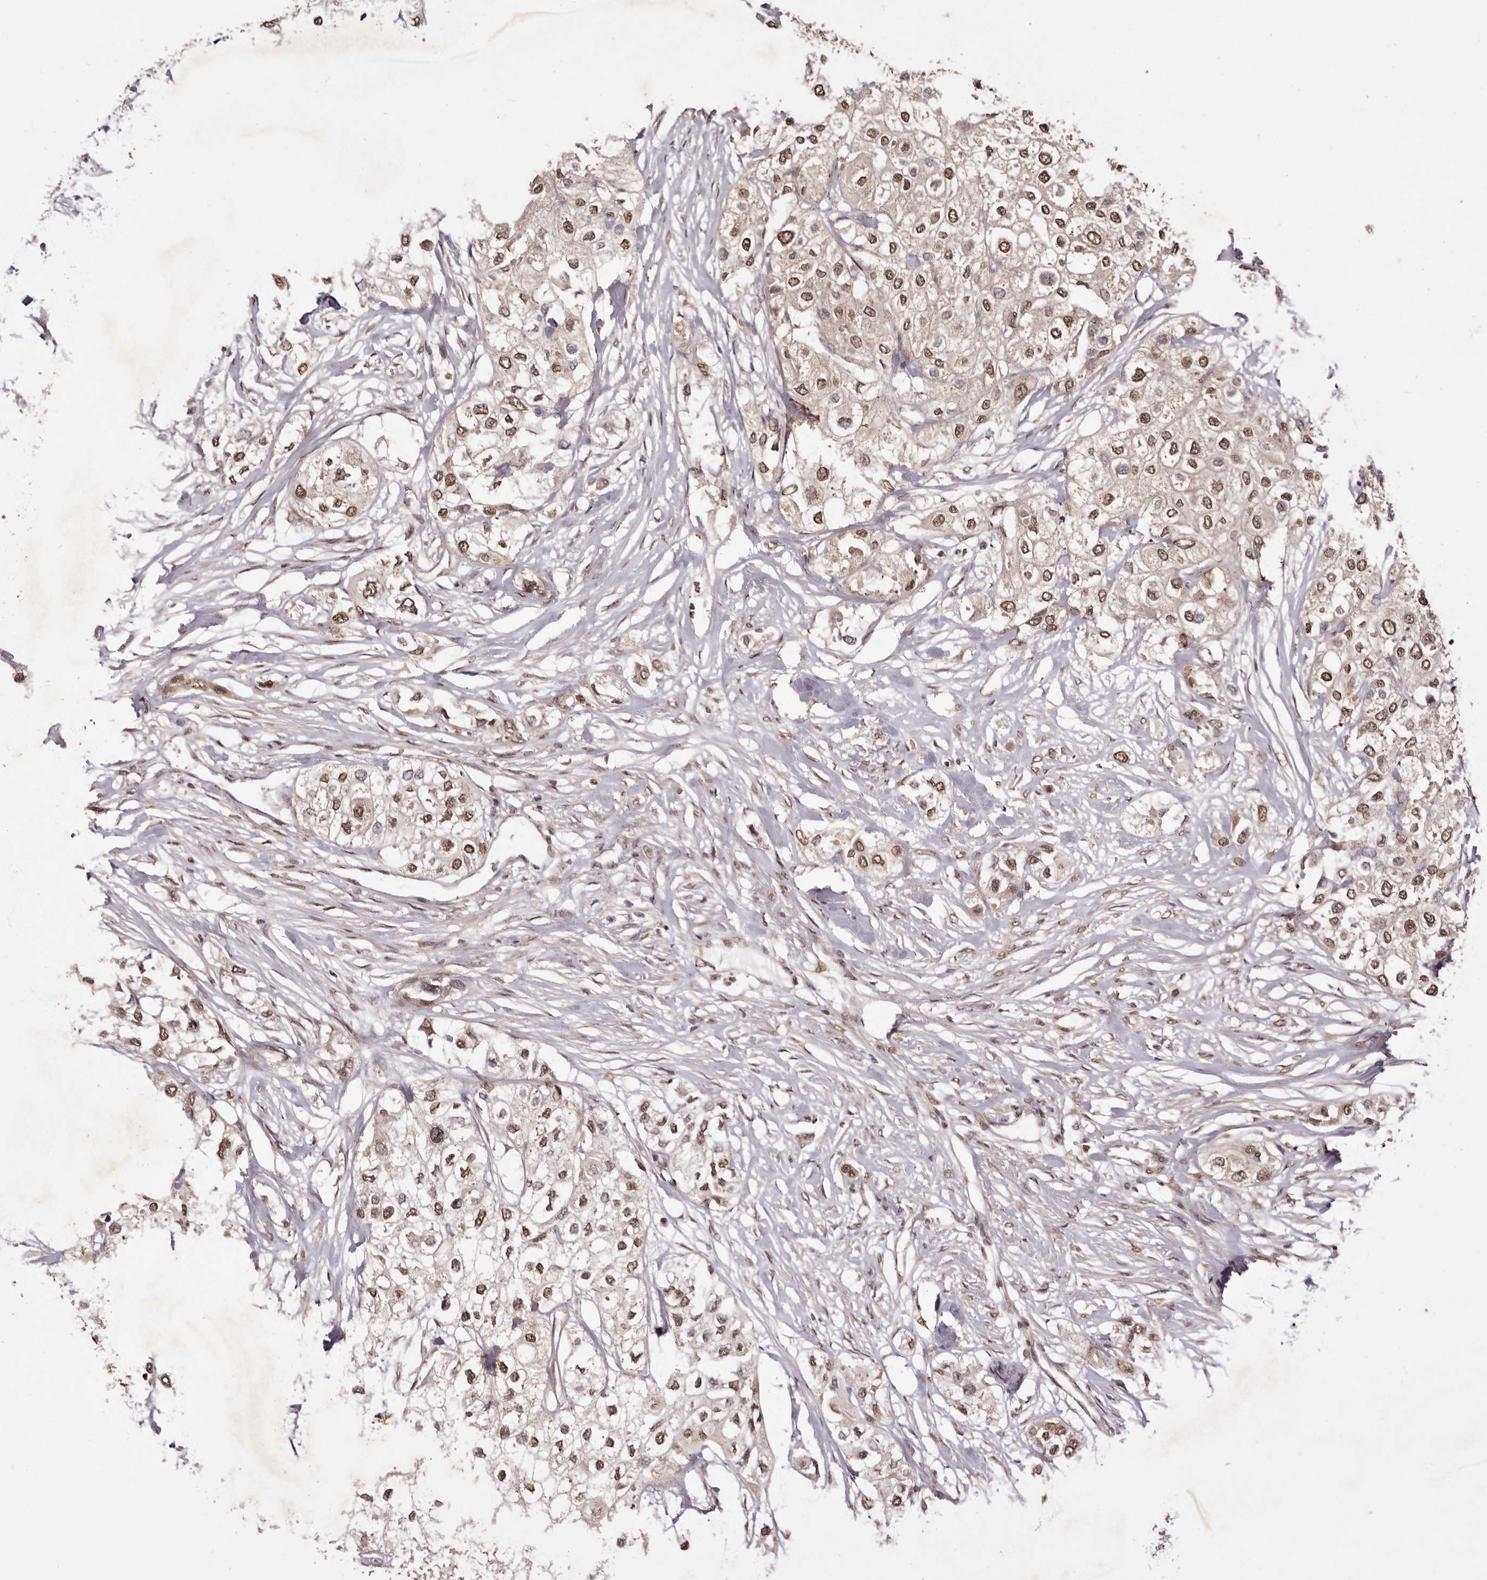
{"staining": {"intensity": "moderate", "quantity": ">75%", "location": "cytoplasmic/membranous,nuclear"}, "tissue": "urothelial cancer", "cell_type": "Tumor cells", "image_type": "cancer", "snomed": [{"axis": "morphology", "description": "Urothelial carcinoma, High grade"}, {"axis": "topography", "description": "Urinary bladder"}], "caption": "Human urothelial cancer stained with a protein marker displays moderate staining in tumor cells.", "gene": "NOTCH1", "patient": {"sex": "male", "age": 64}}